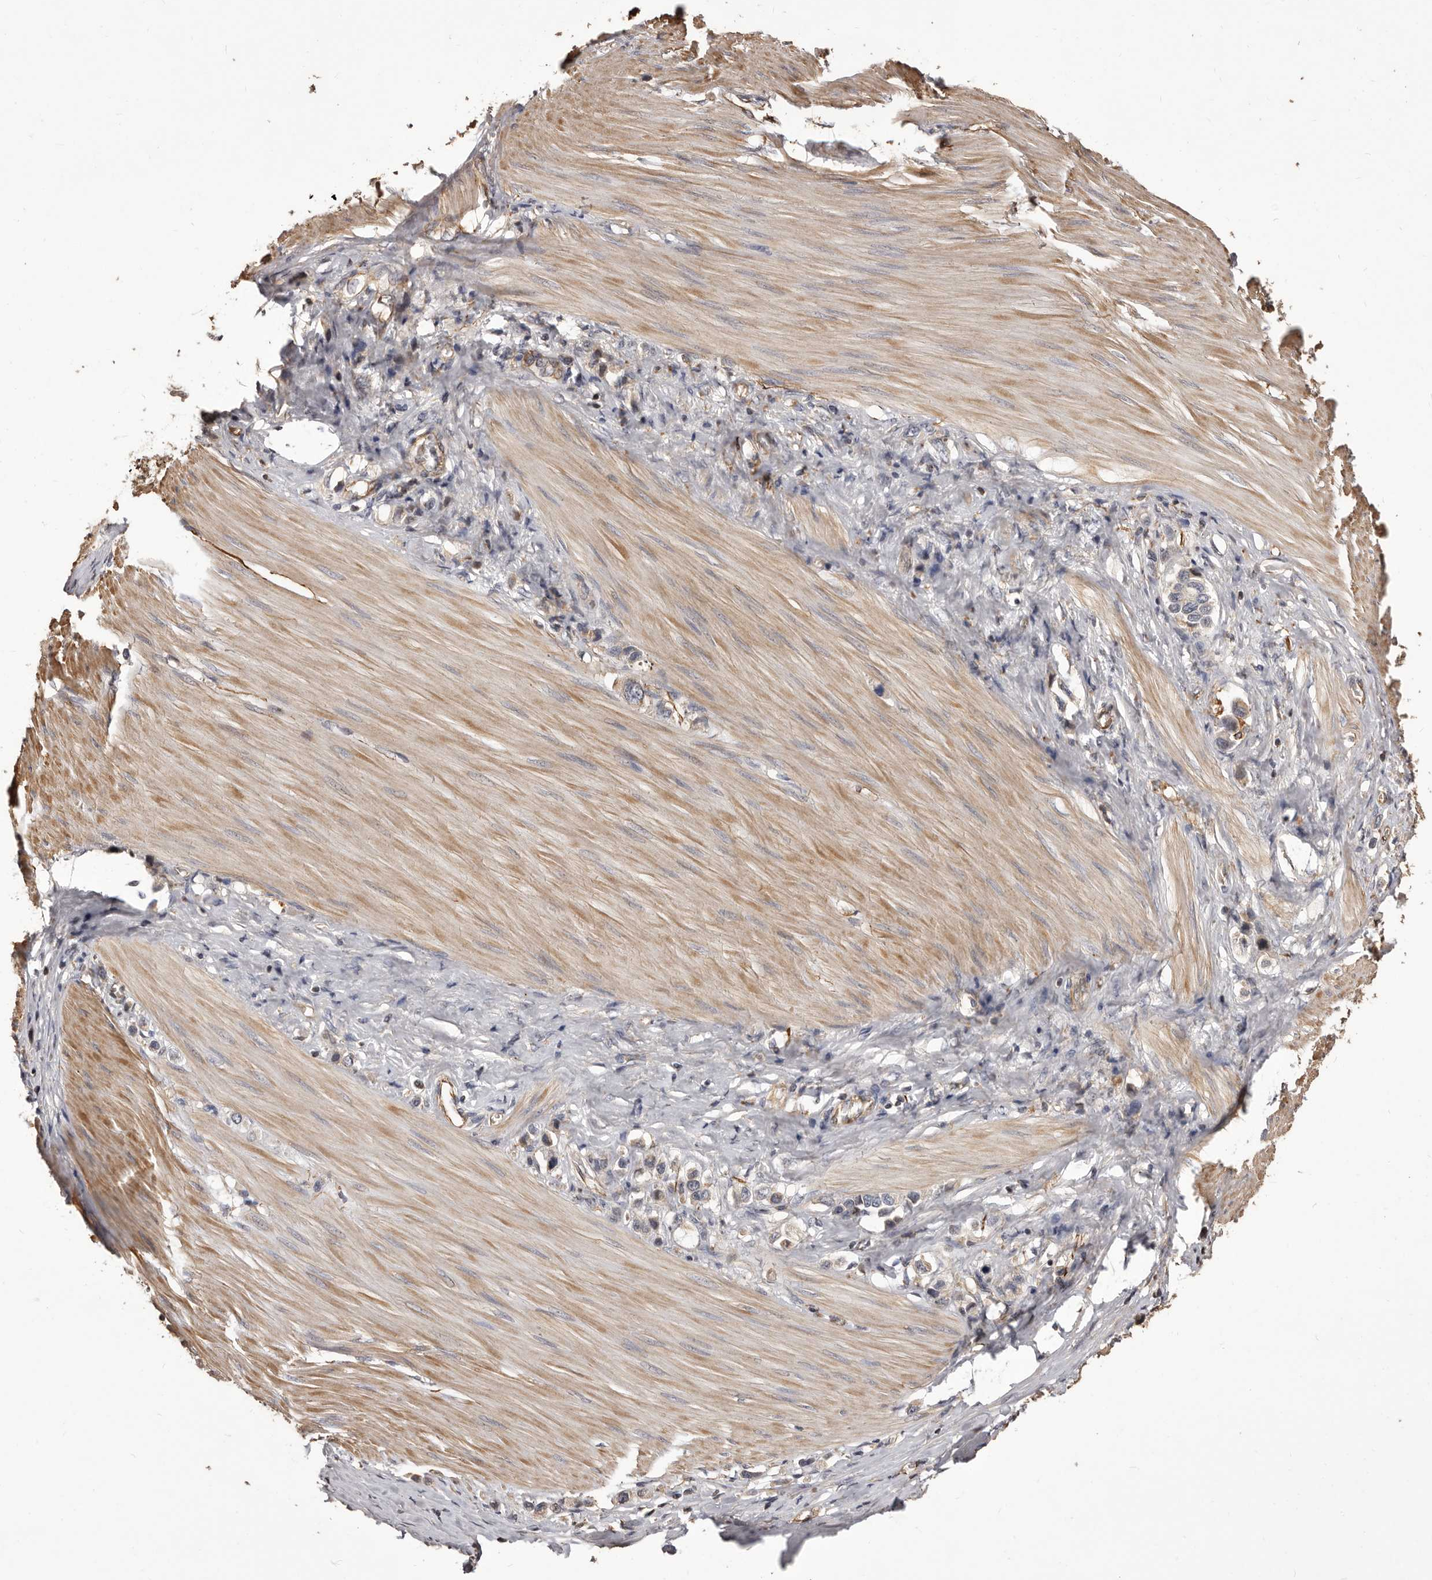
{"staining": {"intensity": "weak", "quantity": "<25%", "location": "cytoplasmic/membranous"}, "tissue": "stomach cancer", "cell_type": "Tumor cells", "image_type": "cancer", "snomed": [{"axis": "morphology", "description": "Adenocarcinoma, NOS"}, {"axis": "topography", "description": "Stomach"}], "caption": "A high-resolution micrograph shows IHC staining of adenocarcinoma (stomach), which shows no significant positivity in tumor cells. (Stains: DAB (3,3'-diaminobenzidine) IHC with hematoxylin counter stain, Microscopy: brightfield microscopy at high magnification).", "gene": "ALPK1", "patient": {"sex": "female", "age": 65}}